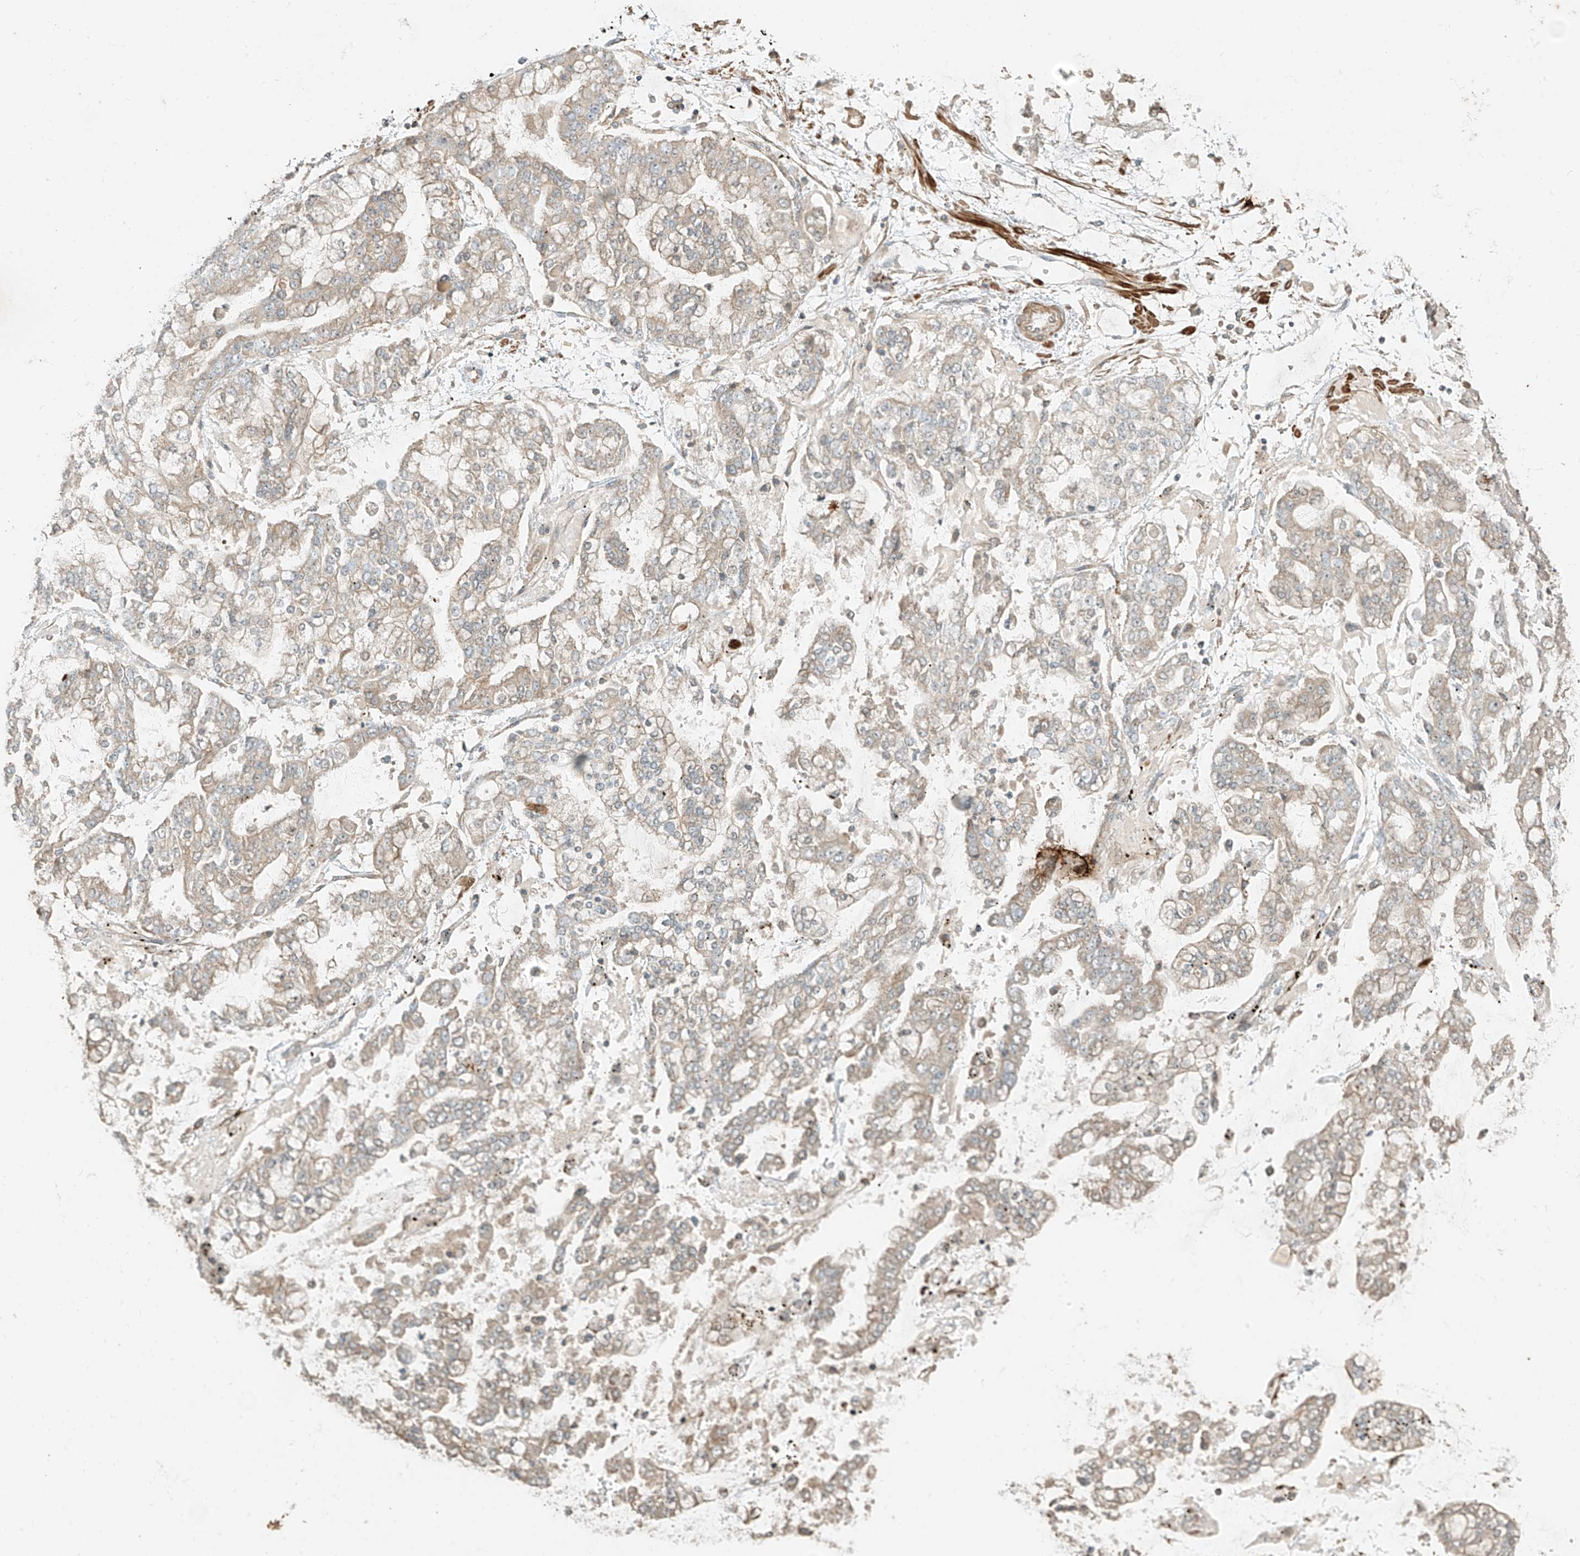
{"staining": {"intensity": "weak", "quantity": "<25%", "location": "cytoplasmic/membranous"}, "tissue": "stomach cancer", "cell_type": "Tumor cells", "image_type": "cancer", "snomed": [{"axis": "morphology", "description": "Normal tissue, NOS"}, {"axis": "morphology", "description": "Adenocarcinoma, NOS"}, {"axis": "topography", "description": "Stomach, upper"}, {"axis": "topography", "description": "Stomach"}], "caption": "DAB immunohistochemical staining of human stomach adenocarcinoma reveals no significant positivity in tumor cells.", "gene": "ANKZF1", "patient": {"sex": "male", "age": 76}}